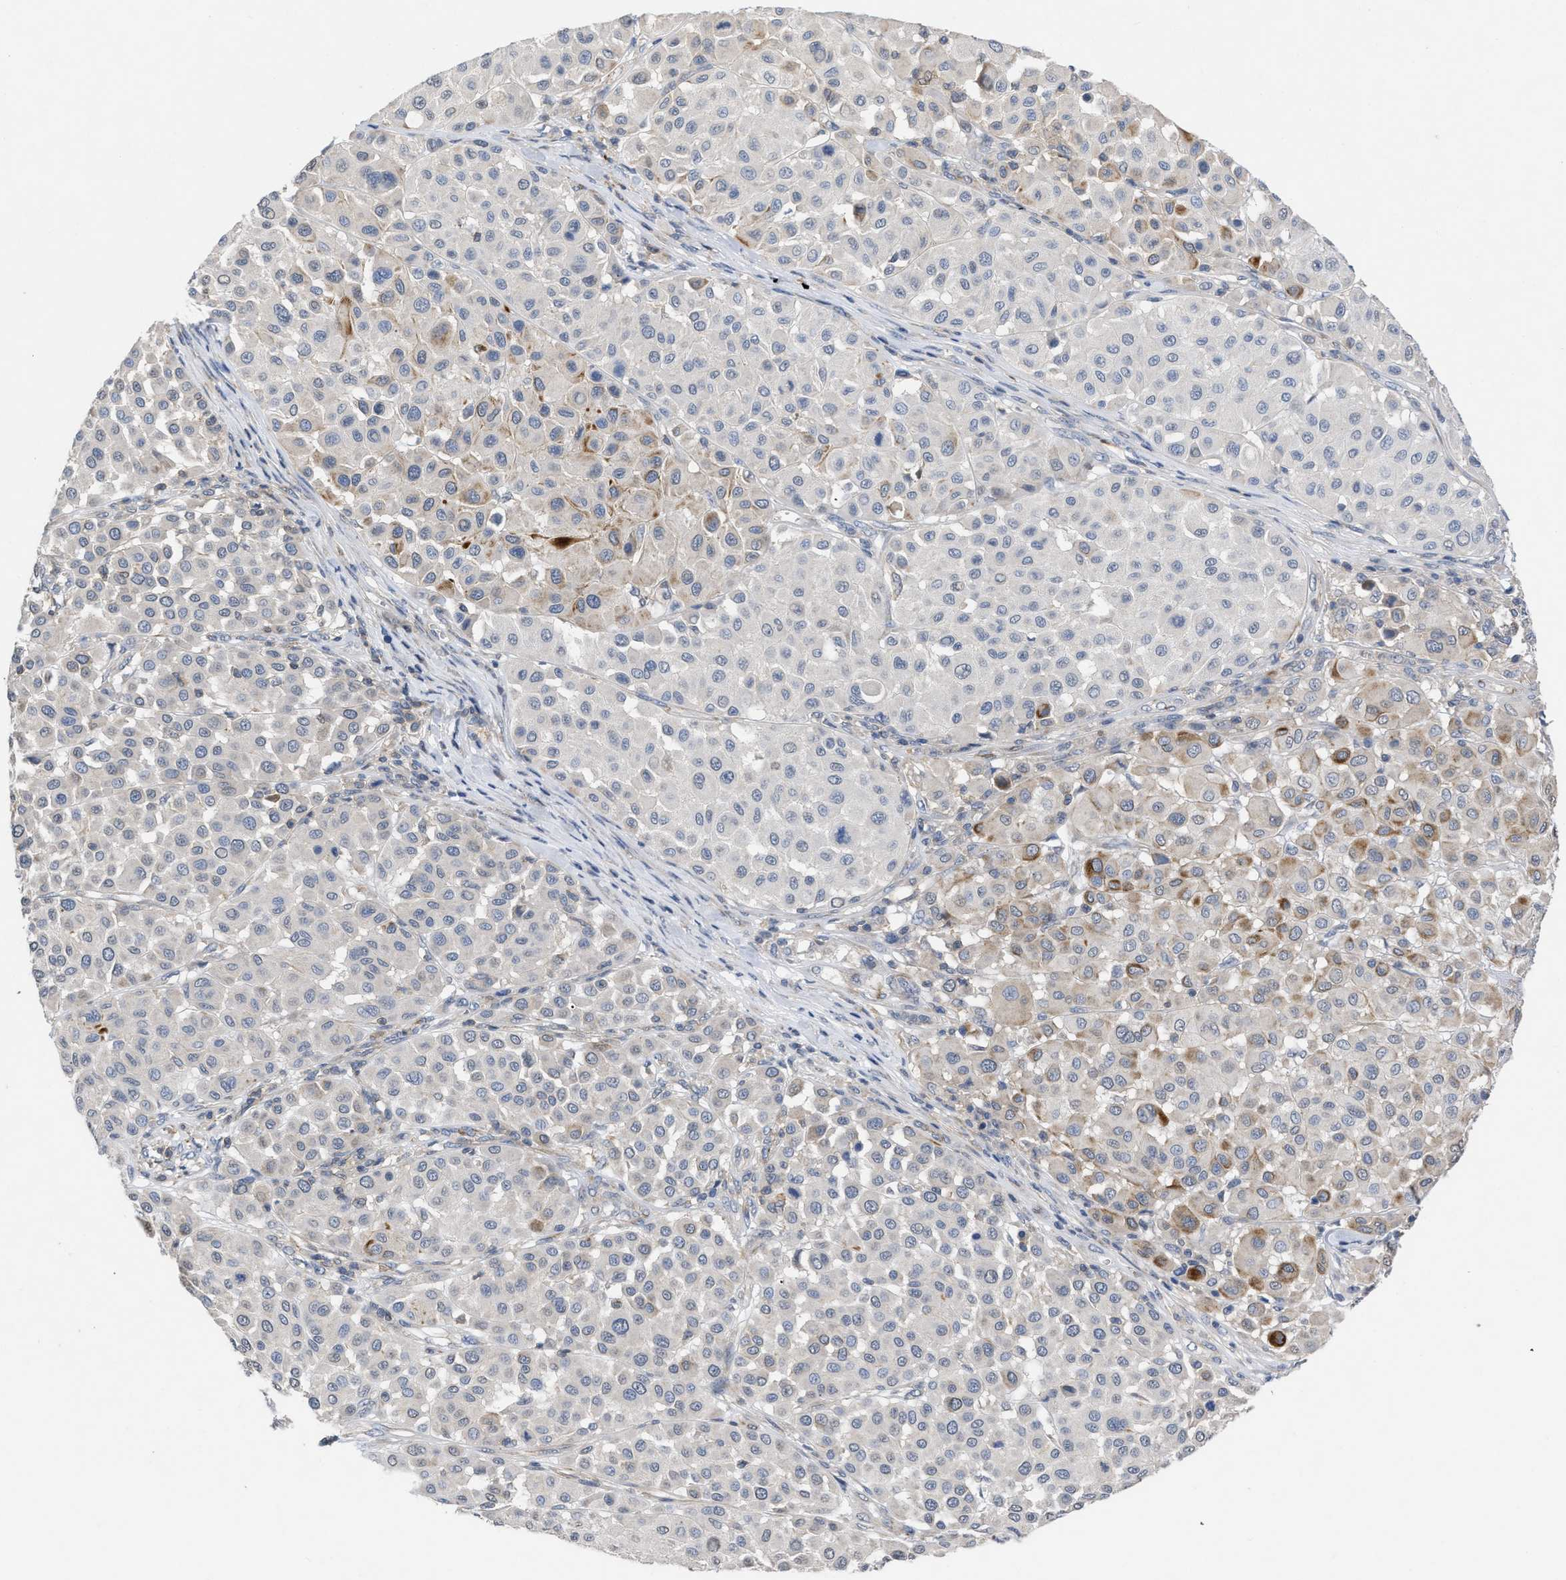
{"staining": {"intensity": "weak", "quantity": "<25%", "location": "cytoplasmic/membranous"}, "tissue": "melanoma", "cell_type": "Tumor cells", "image_type": "cancer", "snomed": [{"axis": "morphology", "description": "Malignant melanoma, Metastatic site"}, {"axis": "topography", "description": "Soft tissue"}], "caption": "A micrograph of human melanoma is negative for staining in tumor cells.", "gene": "TMEM131", "patient": {"sex": "male", "age": 41}}